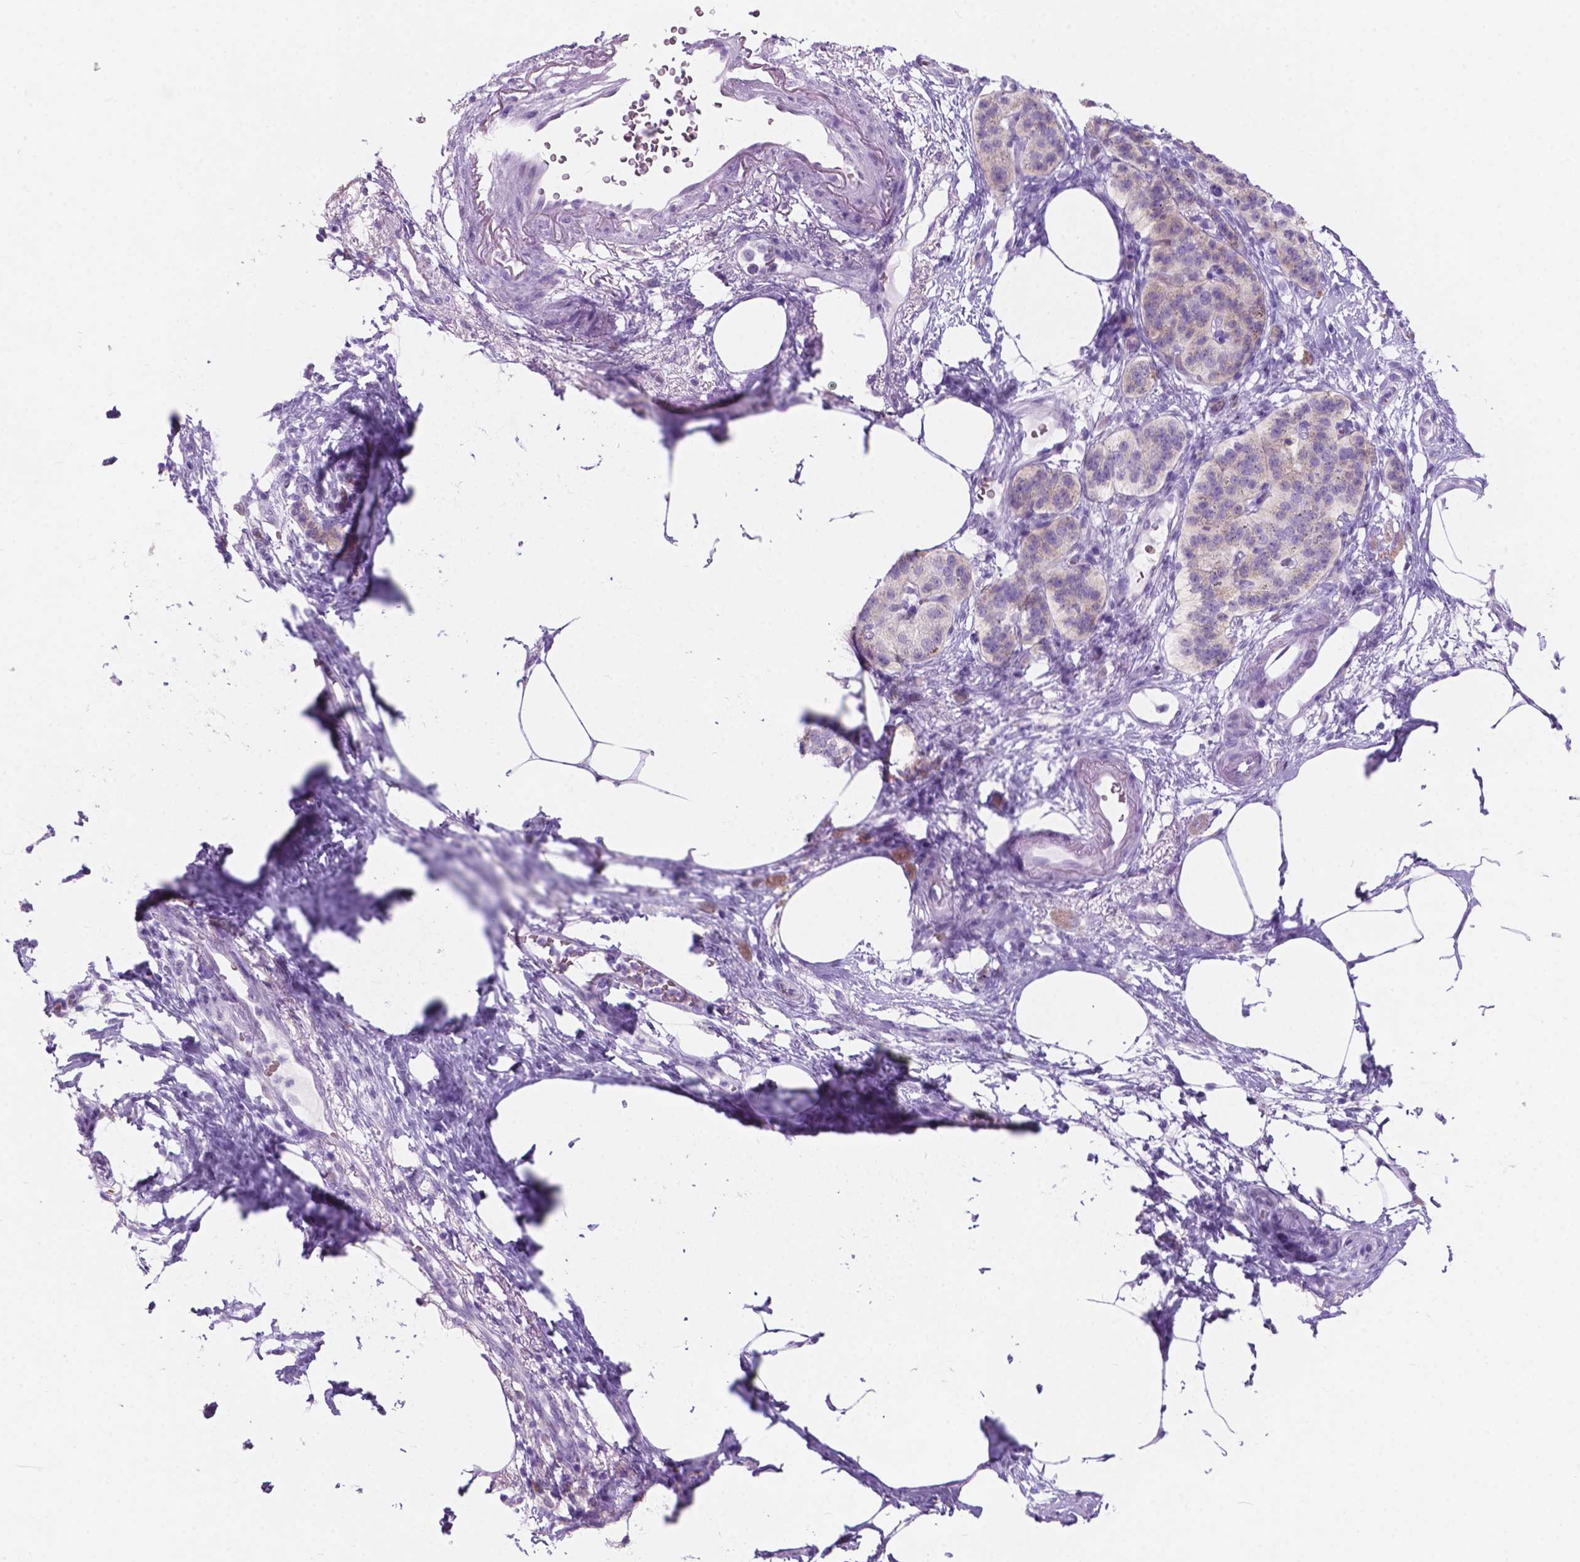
{"staining": {"intensity": "weak", "quantity": "25%-75%", "location": "cytoplasmic/membranous"}, "tissue": "pancreatic cancer", "cell_type": "Tumor cells", "image_type": "cancer", "snomed": [{"axis": "morphology", "description": "Adenocarcinoma, NOS"}, {"axis": "topography", "description": "Pancreas"}], "caption": "There is low levels of weak cytoplasmic/membranous expression in tumor cells of pancreatic cancer (adenocarcinoma), as demonstrated by immunohistochemical staining (brown color).", "gene": "GRIN2B", "patient": {"sex": "female", "age": 72}}